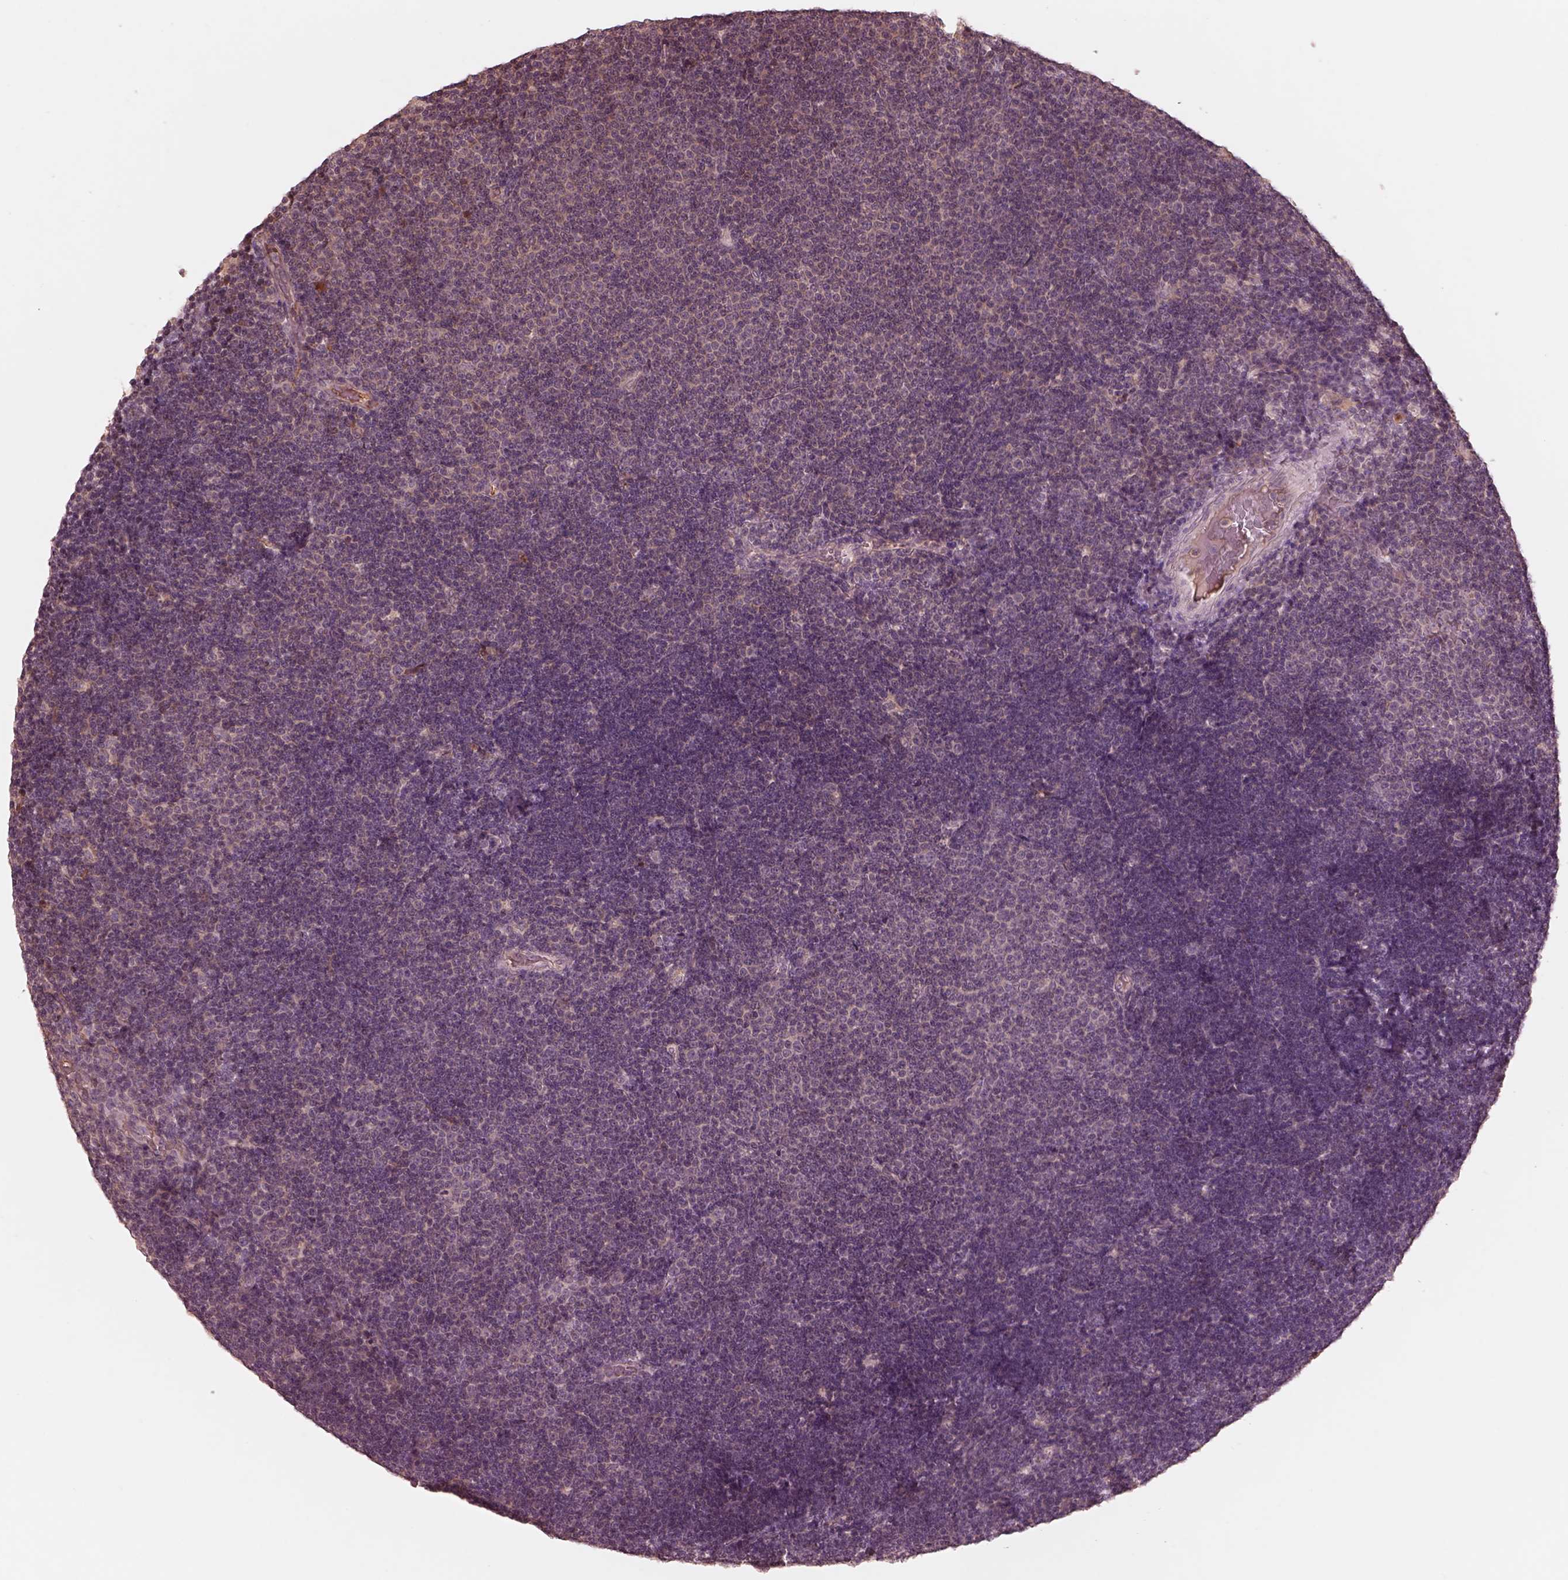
{"staining": {"intensity": "negative", "quantity": "none", "location": "none"}, "tissue": "lymphoma", "cell_type": "Tumor cells", "image_type": "cancer", "snomed": [{"axis": "morphology", "description": "Malignant lymphoma, non-Hodgkin's type, Low grade"}, {"axis": "topography", "description": "Brain"}], "caption": "Immunohistochemistry (IHC) photomicrograph of human lymphoma stained for a protein (brown), which demonstrates no positivity in tumor cells. (Stains: DAB IHC with hematoxylin counter stain, Microscopy: brightfield microscopy at high magnification).", "gene": "TF", "patient": {"sex": "female", "age": 66}}